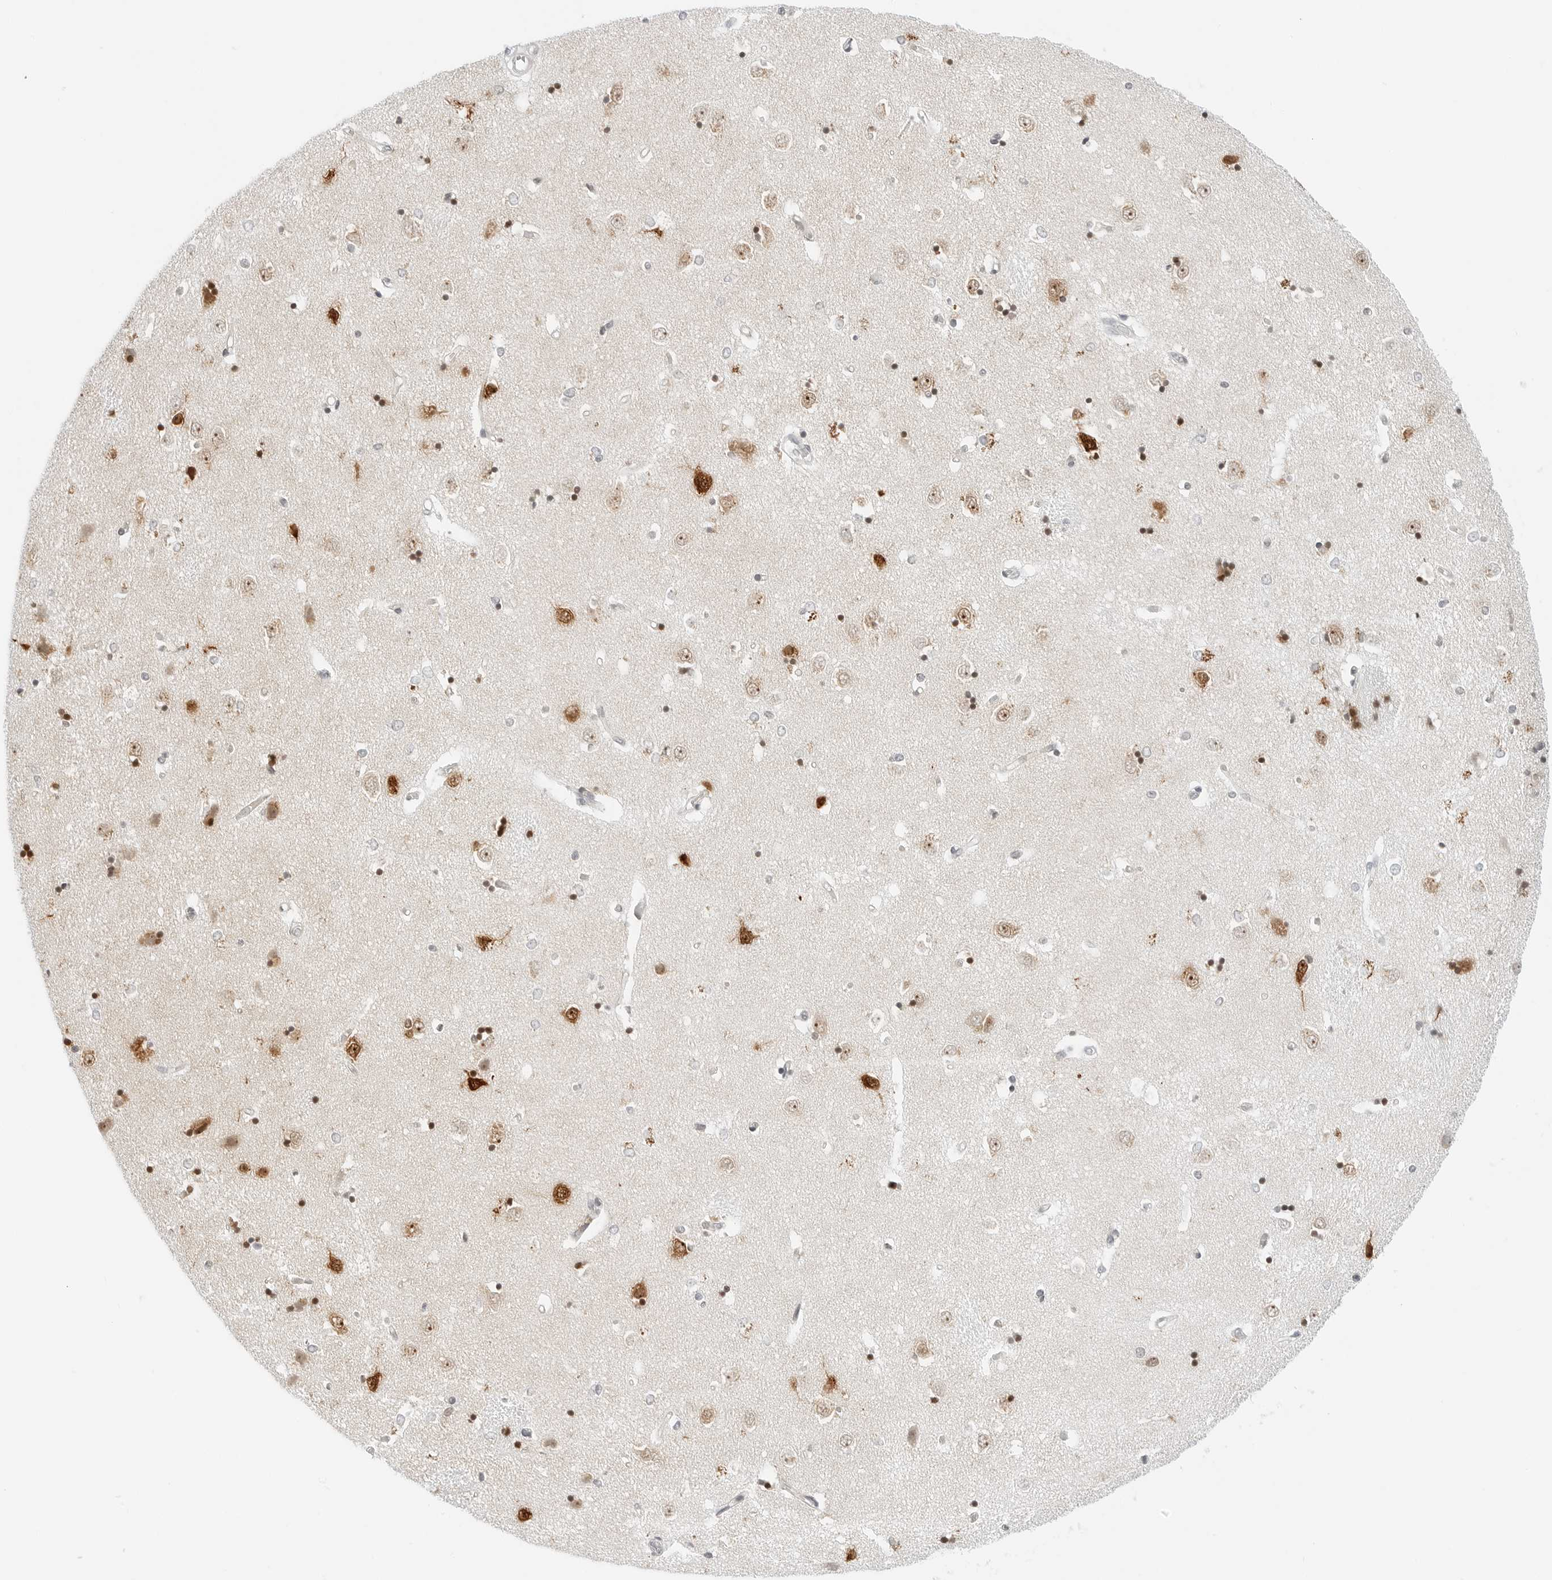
{"staining": {"intensity": "strong", "quantity": "<25%", "location": "nuclear"}, "tissue": "caudate", "cell_type": "Glial cells", "image_type": "normal", "snomed": [{"axis": "morphology", "description": "Normal tissue, NOS"}, {"axis": "topography", "description": "Lateral ventricle wall"}], "caption": "Caudate stained for a protein (brown) exhibits strong nuclear positive positivity in approximately <25% of glial cells.", "gene": "CCSAP", "patient": {"sex": "male", "age": 45}}